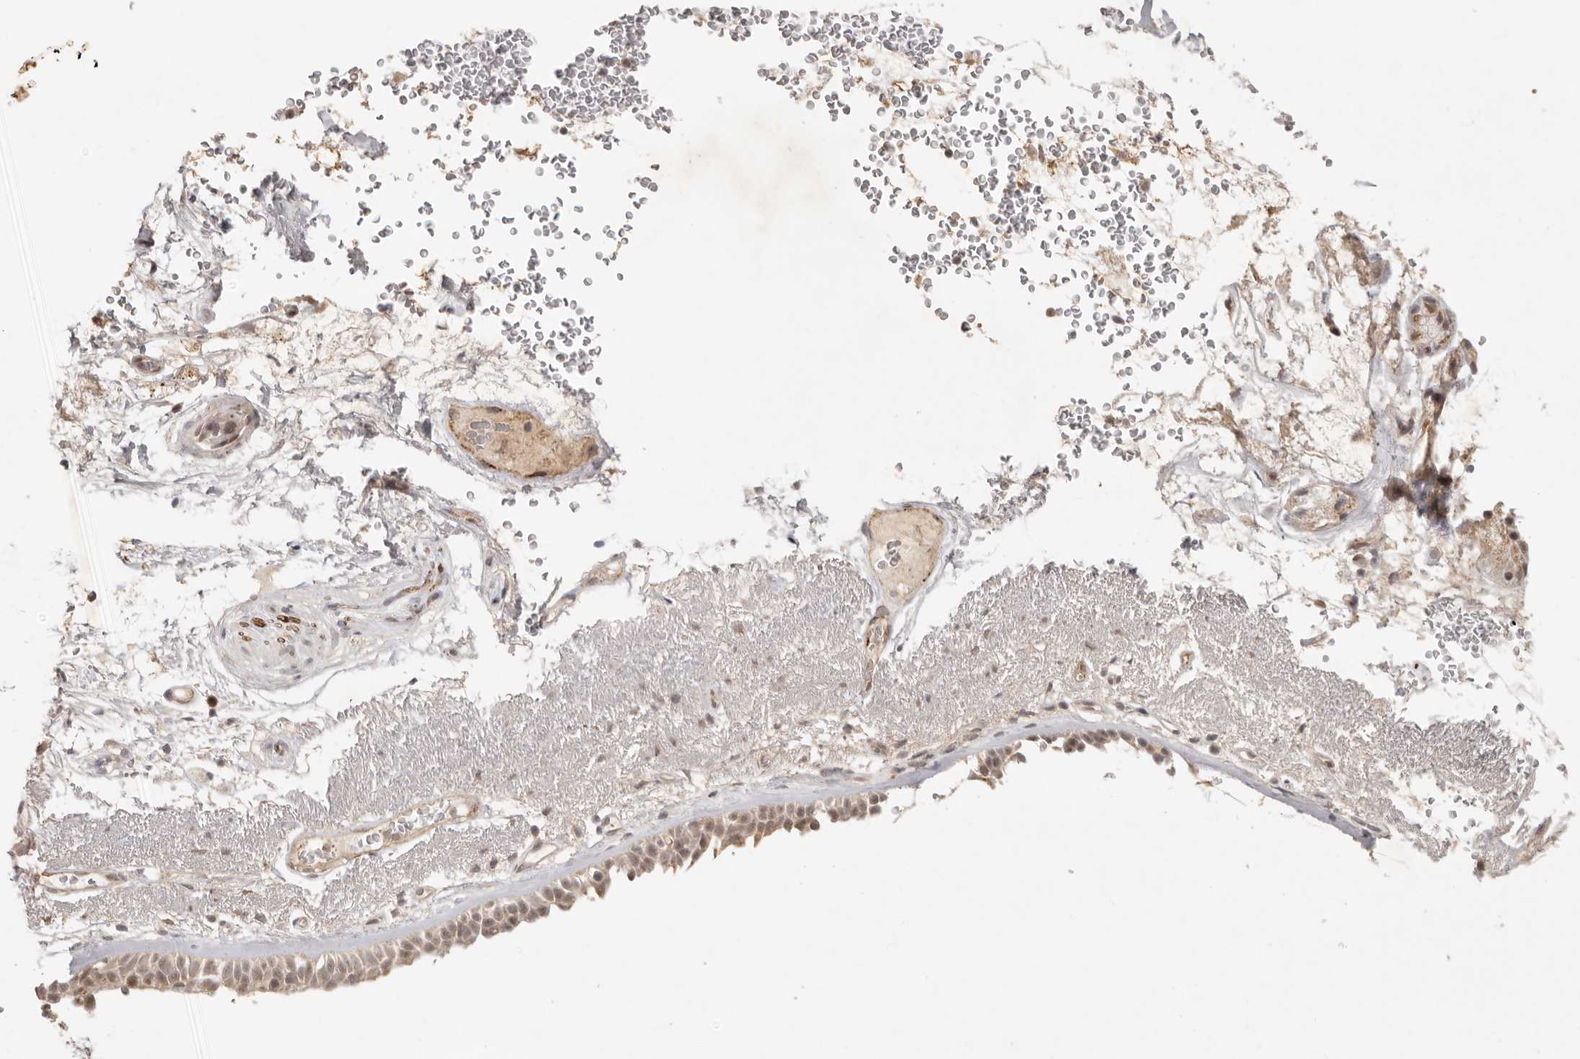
{"staining": {"intensity": "moderate", "quantity": "25%-75%", "location": "cytoplasmic/membranous"}, "tissue": "bronchus", "cell_type": "Respiratory epithelial cells", "image_type": "normal", "snomed": [{"axis": "morphology", "description": "Normal tissue, NOS"}, {"axis": "morphology", "description": "Squamous cell carcinoma, NOS"}, {"axis": "topography", "description": "Lymph node"}, {"axis": "topography", "description": "Bronchus"}, {"axis": "topography", "description": "Lung"}], "caption": "A medium amount of moderate cytoplasmic/membranous expression is appreciated in about 25%-75% of respiratory epithelial cells in benign bronchus.", "gene": "LRRC75A", "patient": {"sex": "male", "age": 66}}